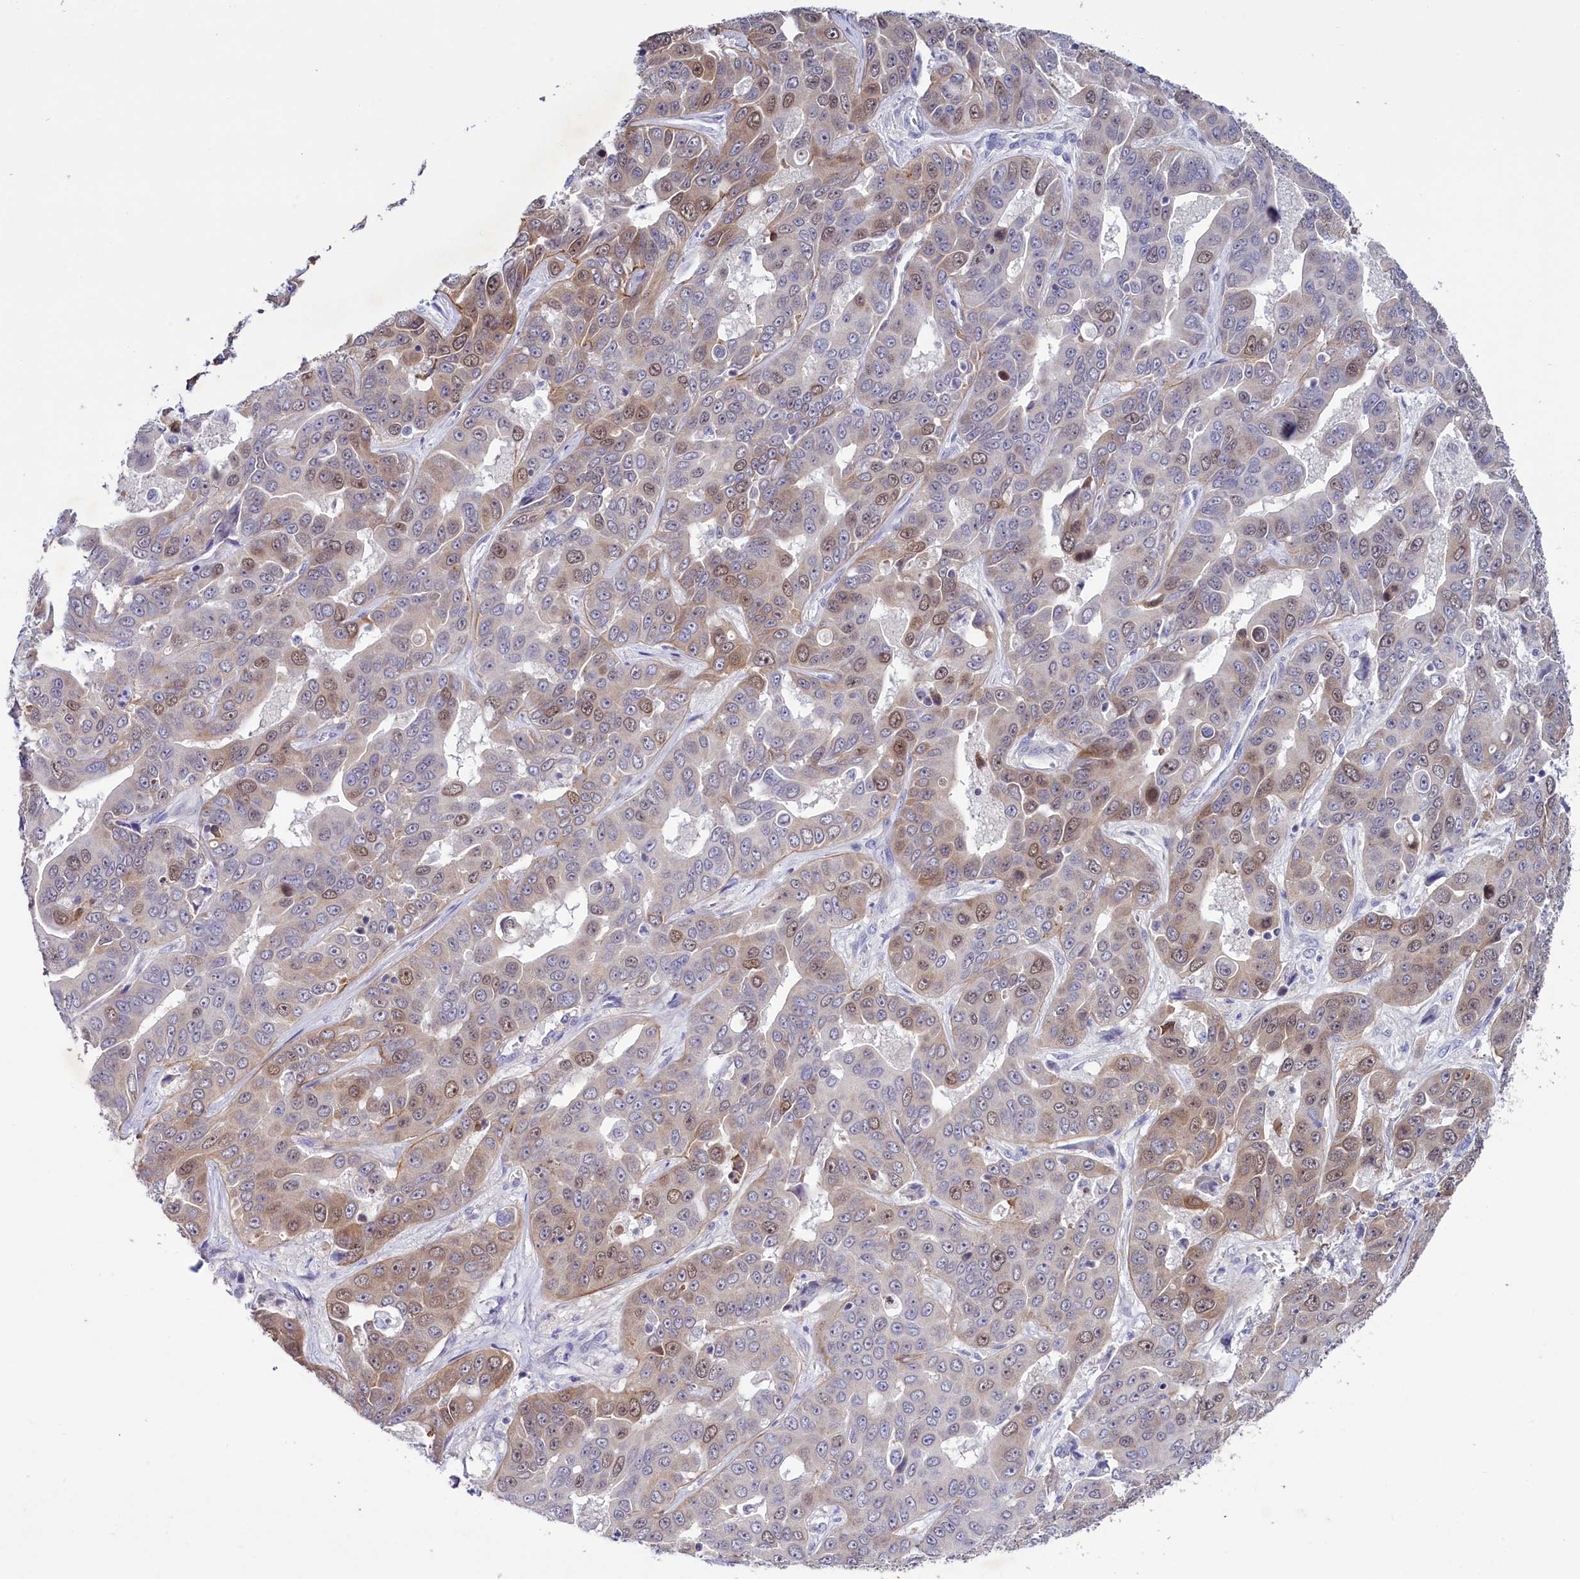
{"staining": {"intensity": "moderate", "quantity": "<25%", "location": "cytoplasmic/membranous,nuclear"}, "tissue": "liver cancer", "cell_type": "Tumor cells", "image_type": "cancer", "snomed": [{"axis": "morphology", "description": "Cholangiocarcinoma"}, {"axis": "topography", "description": "Liver"}], "caption": "Approximately <25% of tumor cells in human liver cancer (cholangiocarcinoma) display moderate cytoplasmic/membranous and nuclear protein expression as visualized by brown immunohistochemical staining.", "gene": "FAM111B", "patient": {"sex": "female", "age": 52}}